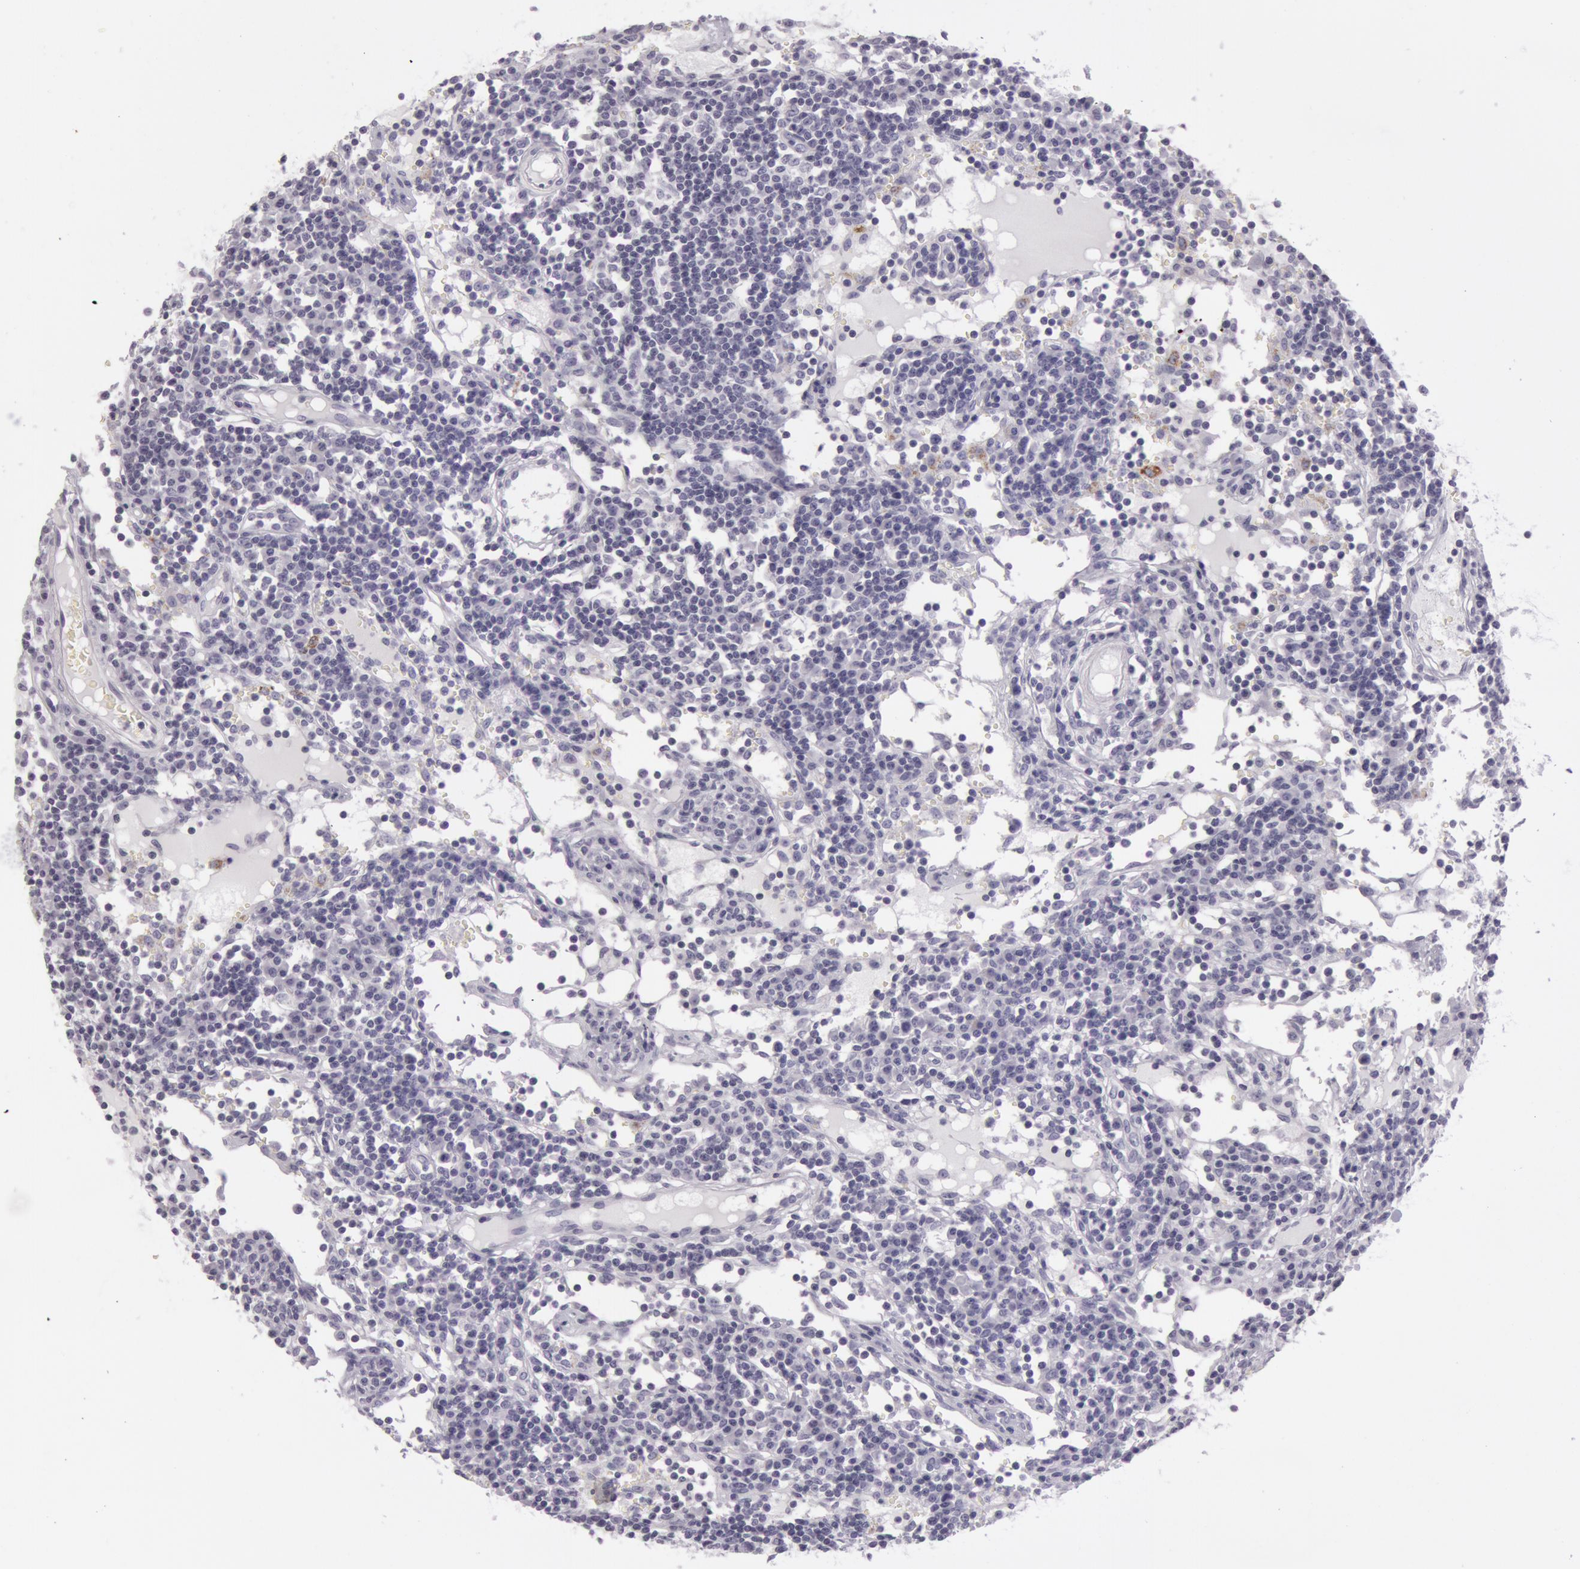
{"staining": {"intensity": "negative", "quantity": "none", "location": "none"}, "tissue": "lymph node", "cell_type": "Germinal center cells", "image_type": "normal", "snomed": [{"axis": "morphology", "description": "Normal tissue, NOS"}, {"axis": "topography", "description": "Lymph node"}], "caption": "This is an immunohistochemistry histopathology image of benign human lymph node. There is no positivity in germinal center cells.", "gene": "AMACR", "patient": {"sex": "female", "age": 55}}